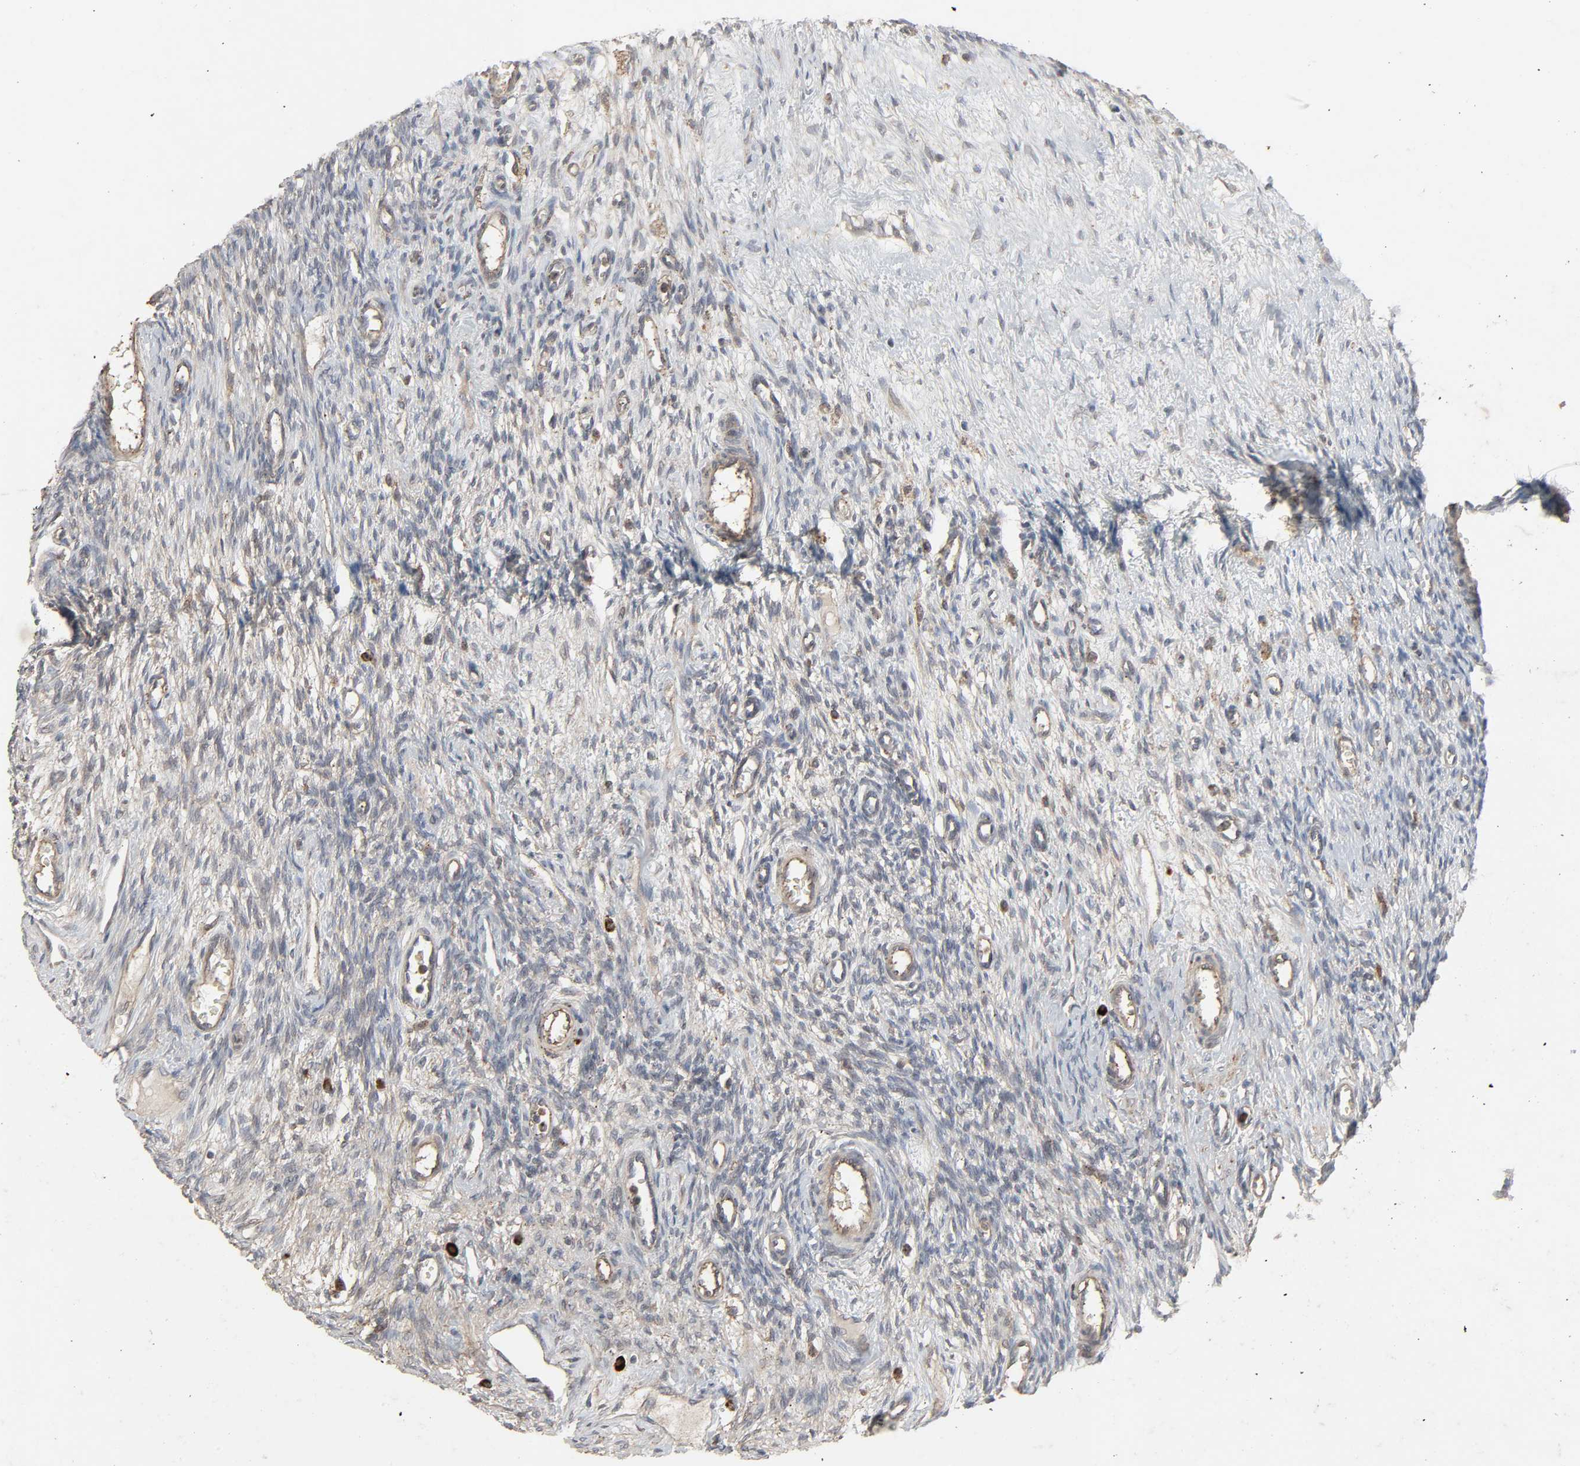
{"staining": {"intensity": "weak", "quantity": "25%-75%", "location": "cytoplasmic/membranous"}, "tissue": "ovary", "cell_type": "Ovarian stroma cells", "image_type": "normal", "snomed": [{"axis": "morphology", "description": "Normal tissue, NOS"}, {"axis": "topography", "description": "Ovary"}], "caption": "IHC histopathology image of unremarkable ovary: human ovary stained using immunohistochemistry reveals low levels of weak protein expression localized specifically in the cytoplasmic/membranous of ovarian stroma cells, appearing as a cytoplasmic/membranous brown color.", "gene": "ADCY4", "patient": {"sex": "female", "age": 33}}